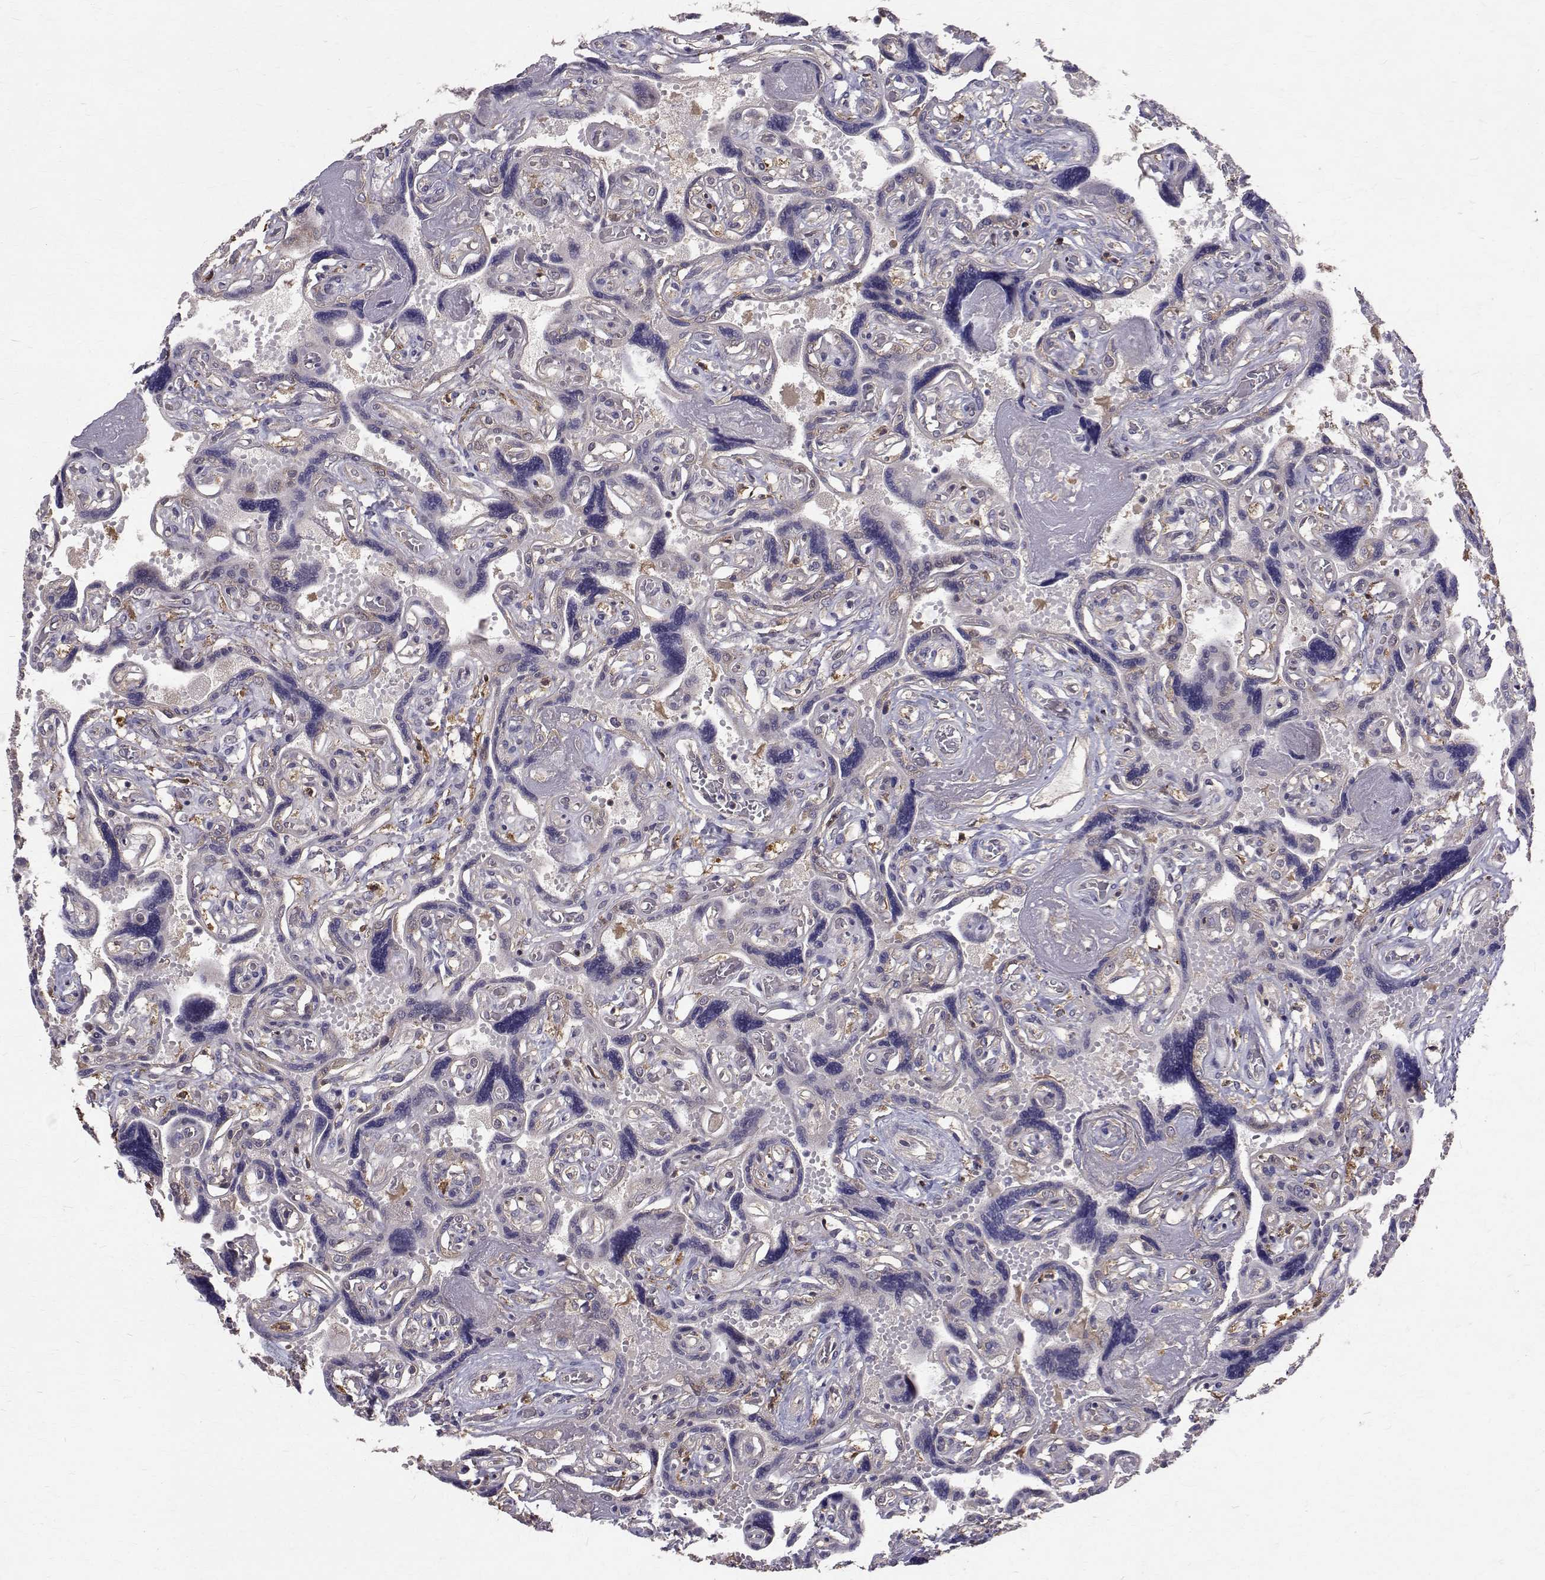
{"staining": {"intensity": "weak", "quantity": ">75%", "location": "cytoplasmic/membranous"}, "tissue": "placenta", "cell_type": "Decidual cells", "image_type": "normal", "snomed": [{"axis": "morphology", "description": "Normal tissue, NOS"}, {"axis": "topography", "description": "Placenta"}], "caption": "A brown stain shows weak cytoplasmic/membranous staining of a protein in decidual cells of unremarkable human placenta.", "gene": "FARSB", "patient": {"sex": "female", "age": 32}}